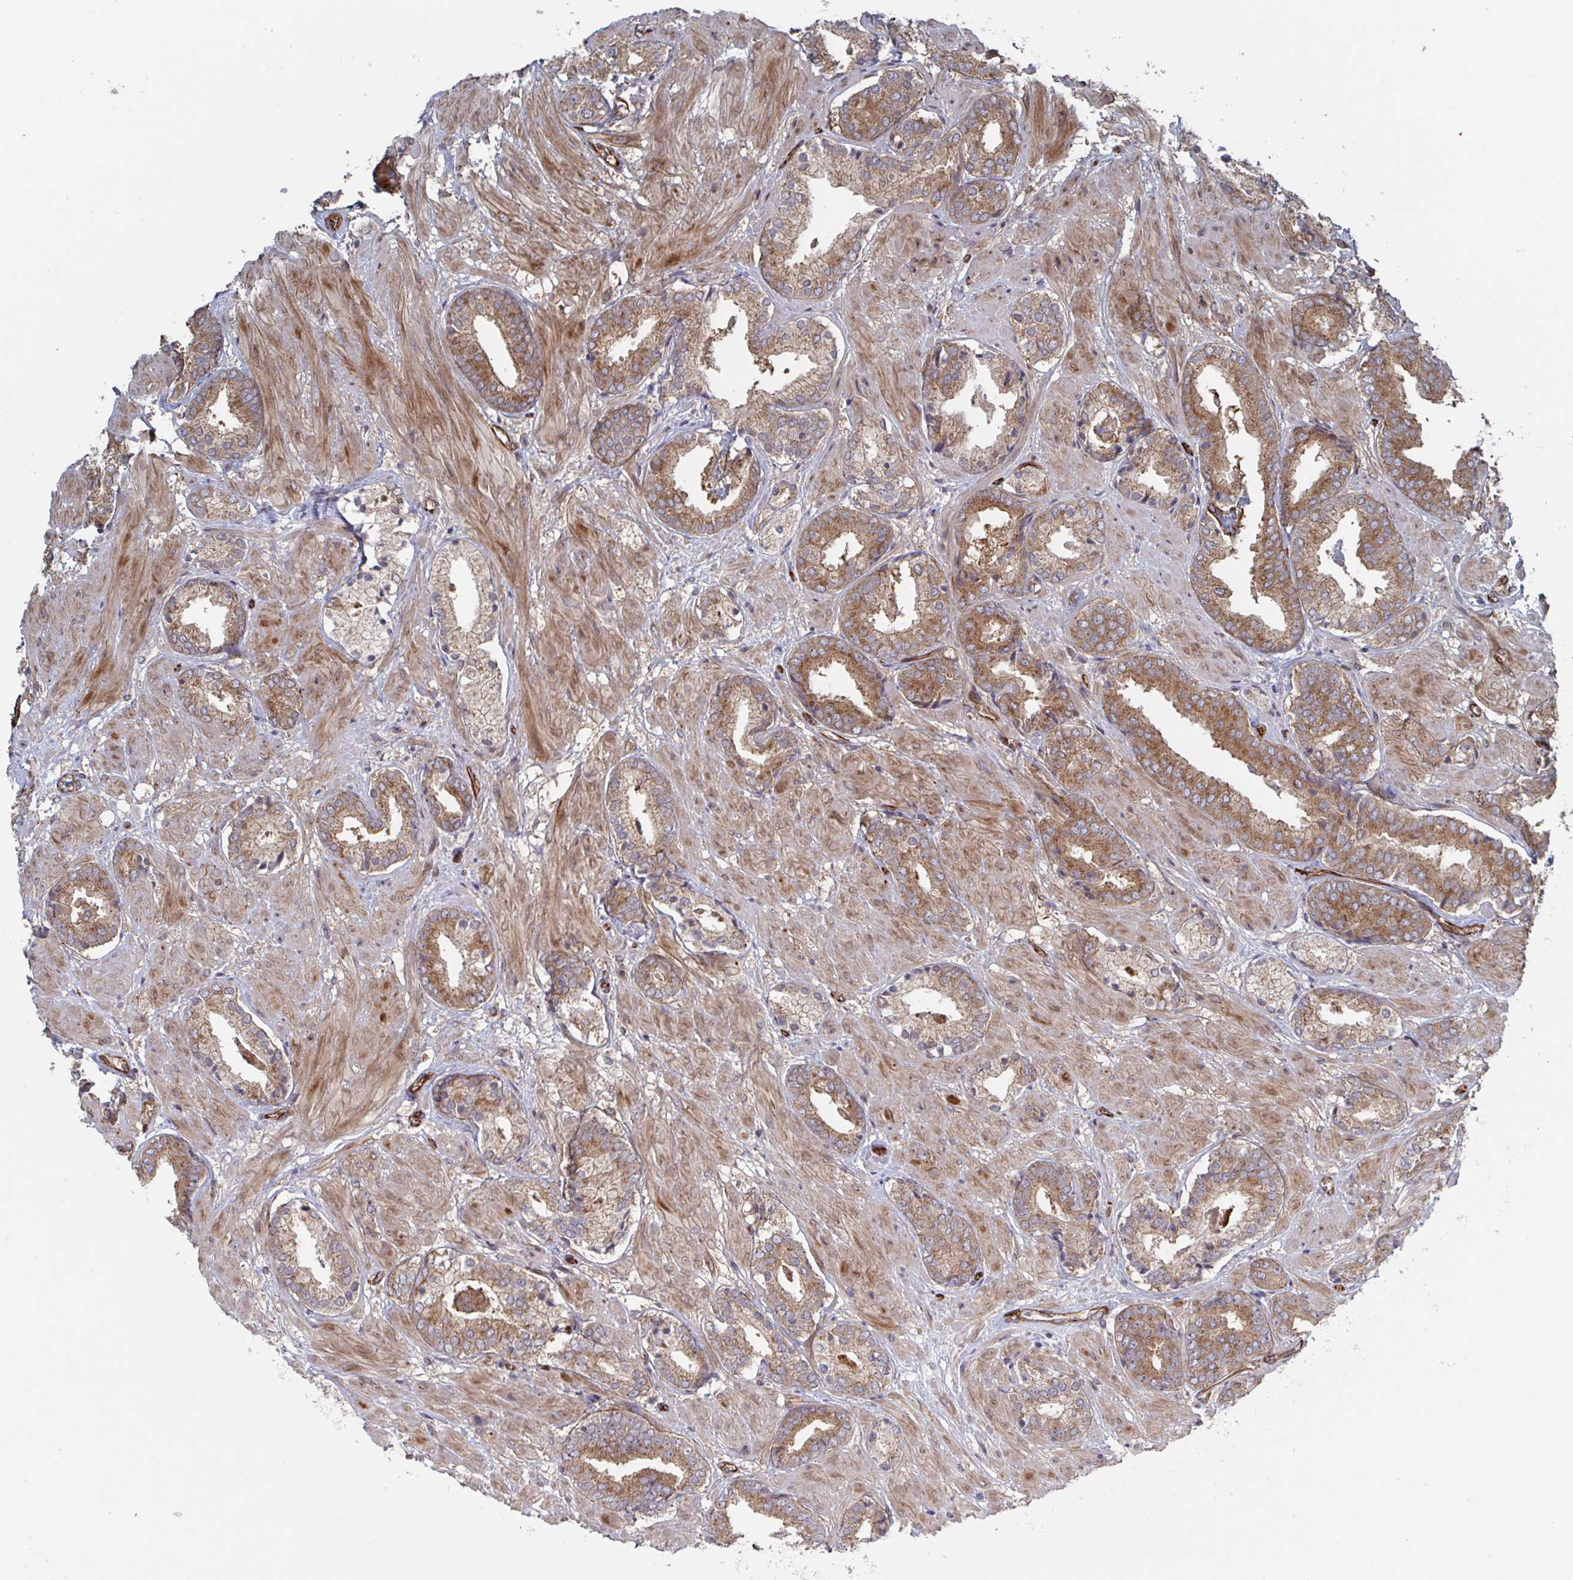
{"staining": {"intensity": "moderate", "quantity": ">75%", "location": "cytoplasmic/membranous"}, "tissue": "prostate cancer", "cell_type": "Tumor cells", "image_type": "cancer", "snomed": [{"axis": "morphology", "description": "Adenocarcinoma, High grade"}, {"axis": "topography", "description": "Prostate"}], "caption": "Prostate cancer (high-grade adenocarcinoma) stained for a protein (brown) exhibits moderate cytoplasmic/membranous positive positivity in approximately >75% of tumor cells.", "gene": "DVL3", "patient": {"sex": "male", "age": 56}}